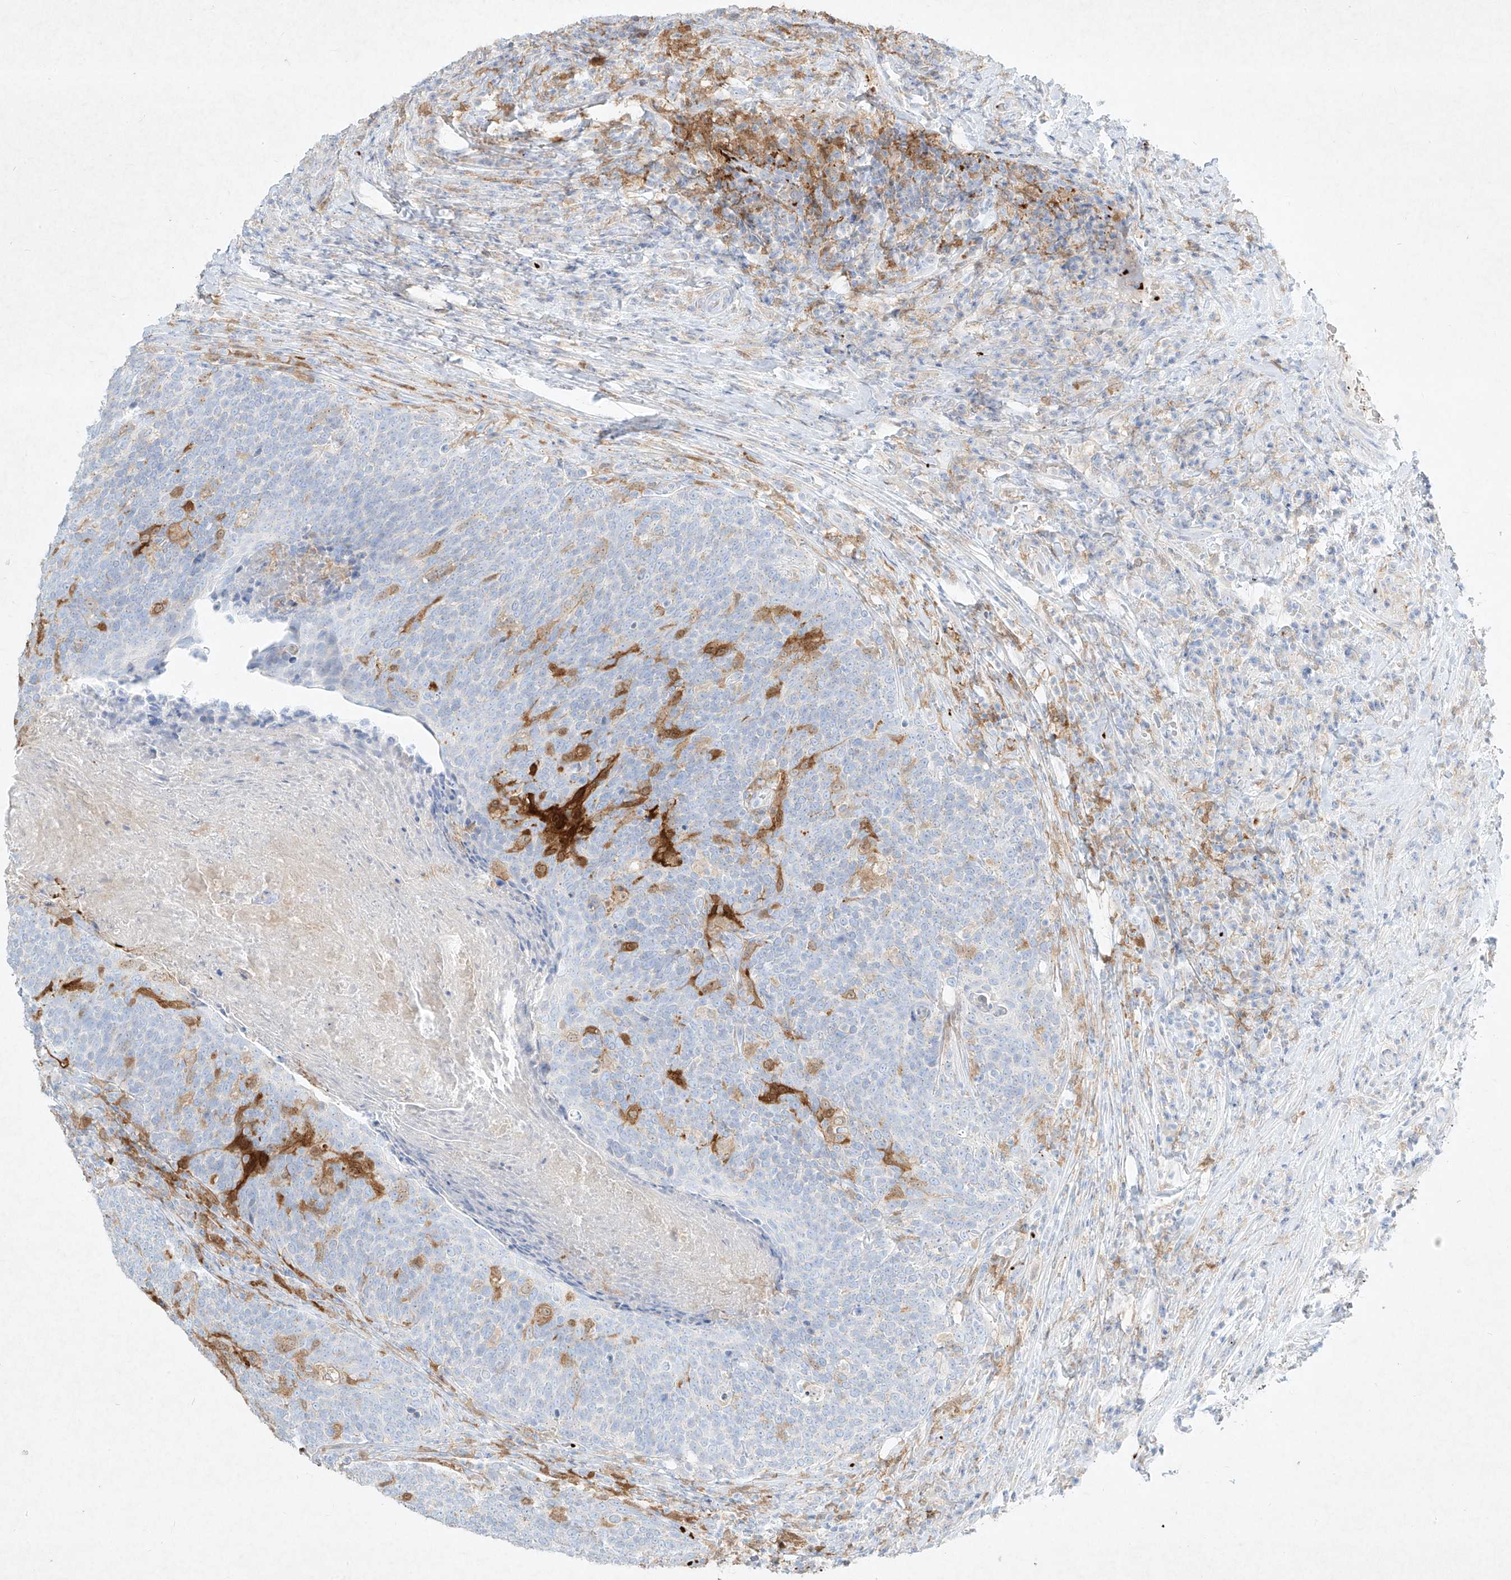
{"staining": {"intensity": "moderate", "quantity": "<25%", "location": "cytoplasmic/membranous"}, "tissue": "head and neck cancer", "cell_type": "Tumor cells", "image_type": "cancer", "snomed": [{"axis": "morphology", "description": "Squamous cell carcinoma, NOS"}, {"axis": "morphology", "description": "Squamous cell carcinoma, metastatic, NOS"}, {"axis": "topography", "description": "Lymph node"}, {"axis": "topography", "description": "Head-Neck"}], "caption": "The micrograph displays staining of head and neck cancer (metastatic squamous cell carcinoma), revealing moderate cytoplasmic/membranous protein staining (brown color) within tumor cells.", "gene": "PLEK", "patient": {"sex": "male", "age": 62}}